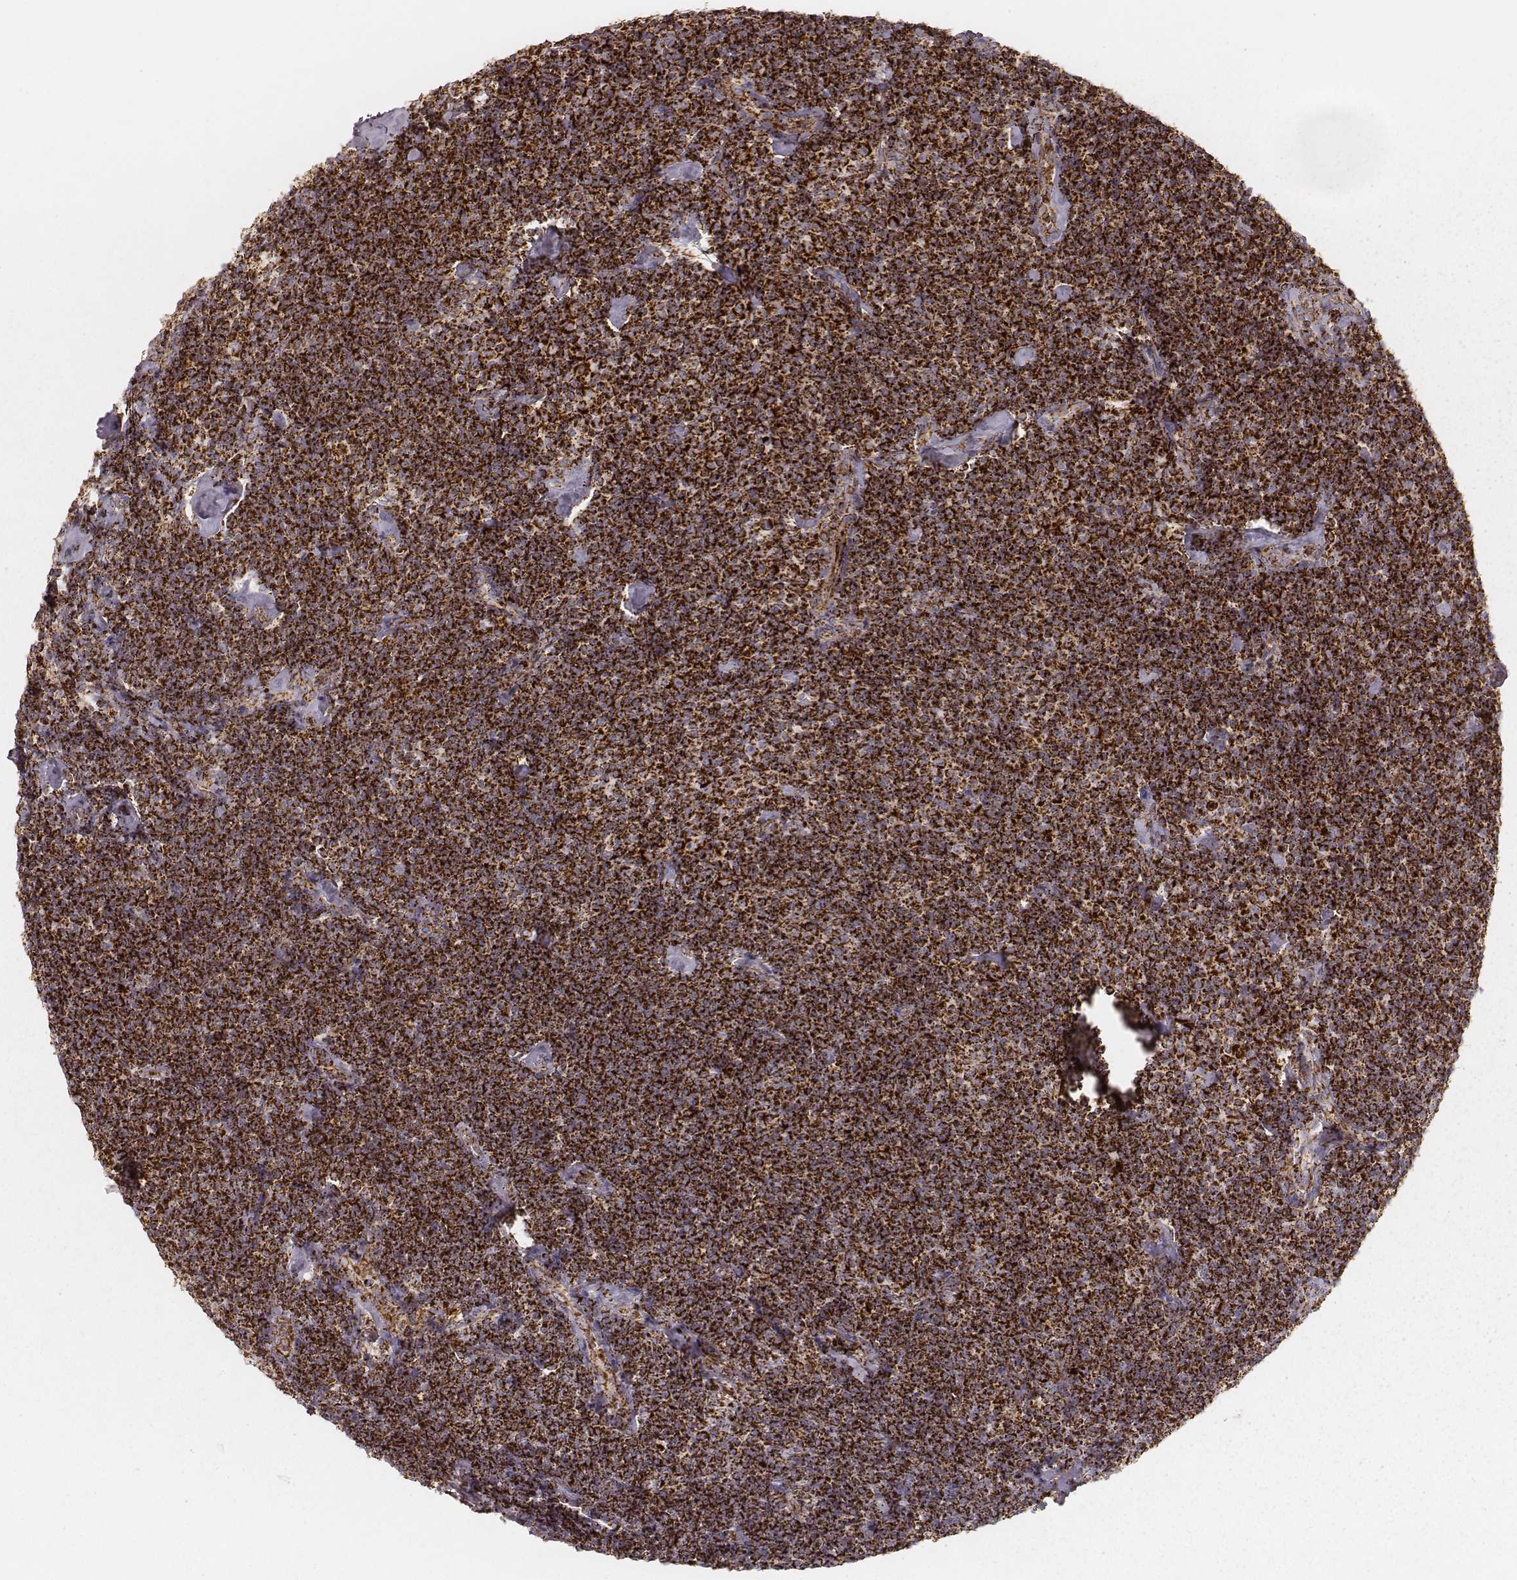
{"staining": {"intensity": "strong", "quantity": ">75%", "location": "cytoplasmic/membranous"}, "tissue": "lymphoma", "cell_type": "Tumor cells", "image_type": "cancer", "snomed": [{"axis": "morphology", "description": "Malignant lymphoma, non-Hodgkin's type, Low grade"}, {"axis": "topography", "description": "Lymph node"}], "caption": "The micrograph demonstrates a brown stain indicating the presence of a protein in the cytoplasmic/membranous of tumor cells in malignant lymphoma, non-Hodgkin's type (low-grade).", "gene": "CS", "patient": {"sex": "male", "age": 81}}